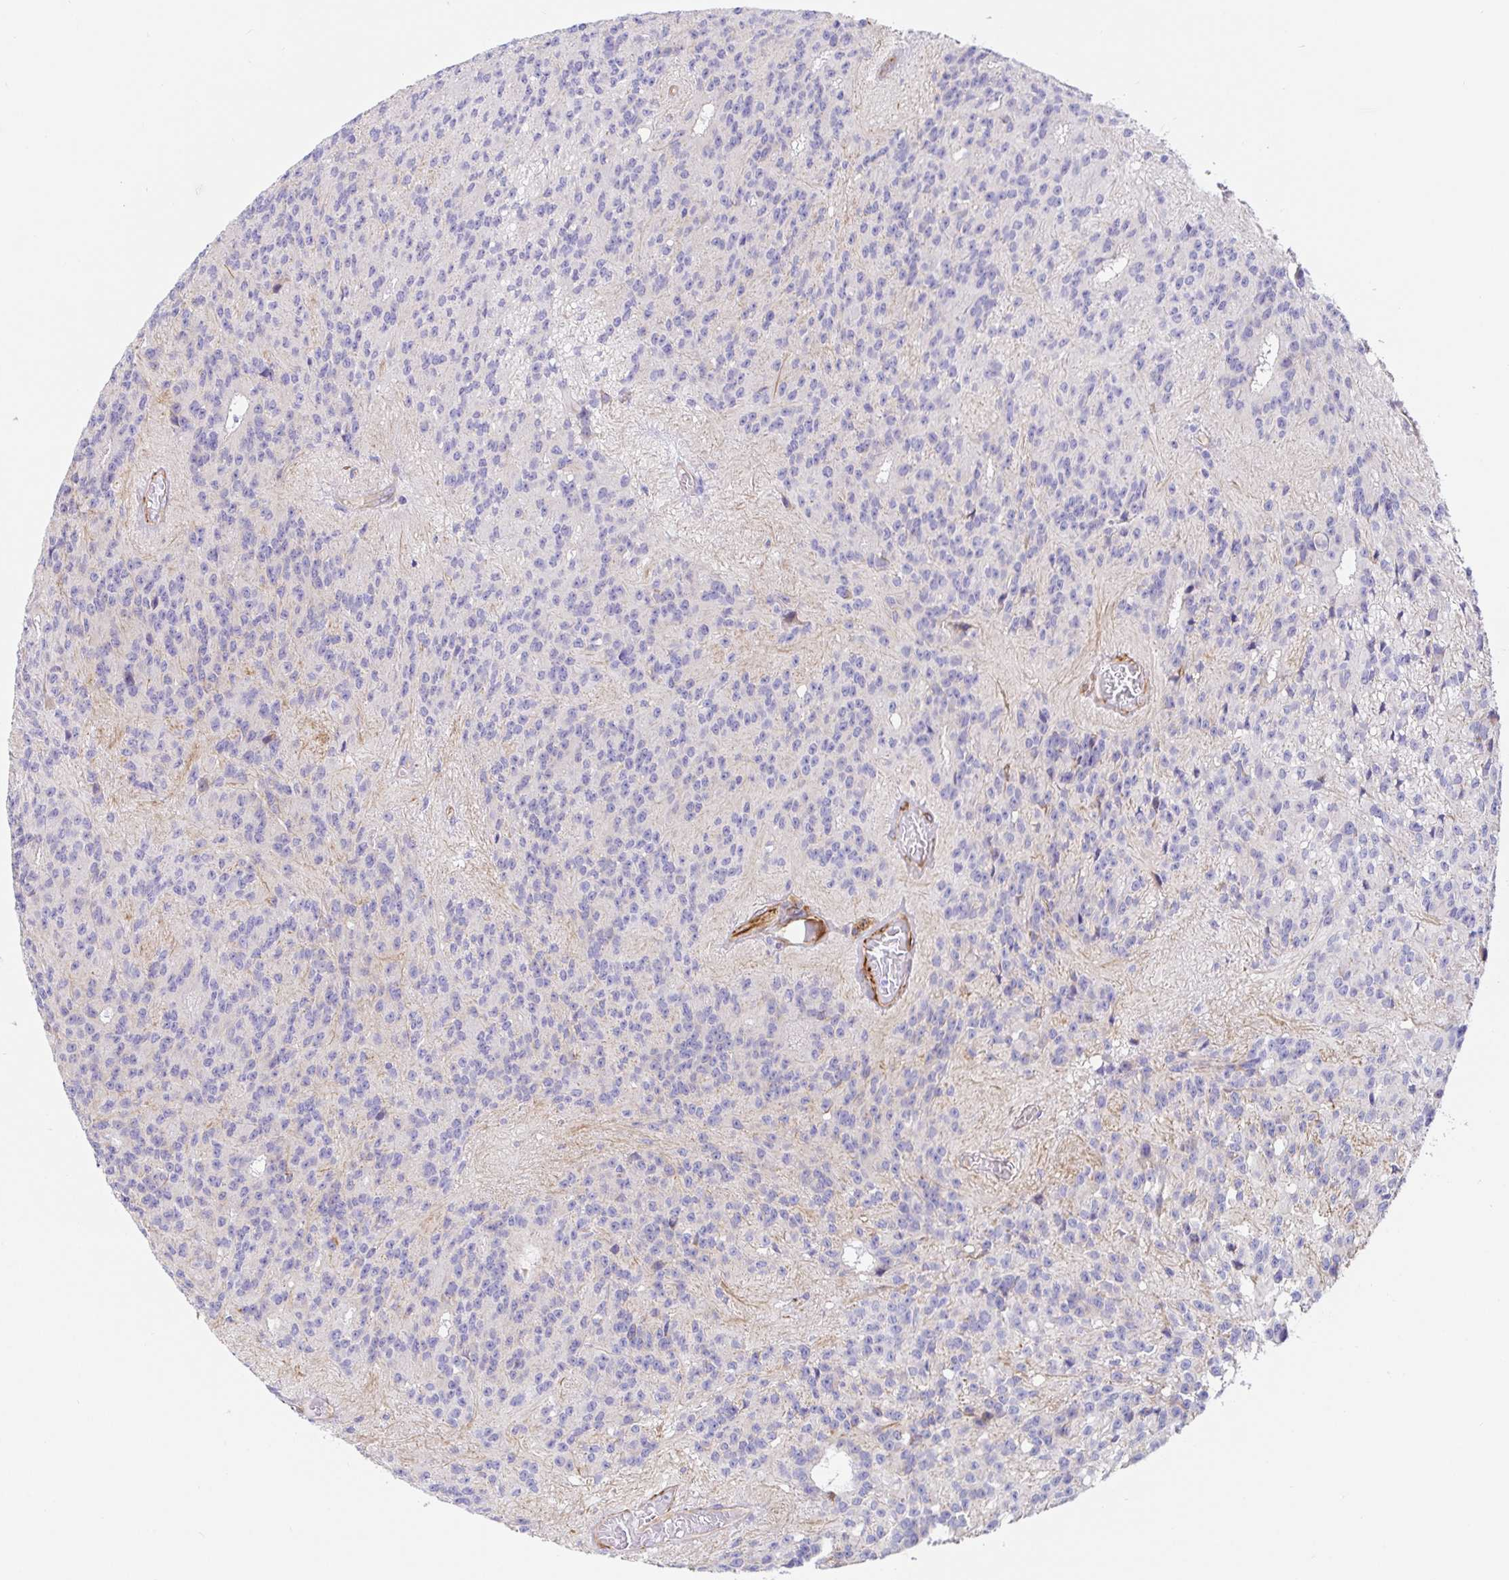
{"staining": {"intensity": "negative", "quantity": "none", "location": "none"}, "tissue": "glioma", "cell_type": "Tumor cells", "image_type": "cancer", "snomed": [{"axis": "morphology", "description": "Glioma, malignant, Low grade"}, {"axis": "topography", "description": "Brain"}], "caption": "Tumor cells are negative for protein expression in human glioma.", "gene": "DOCK1", "patient": {"sex": "male", "age": 31}}